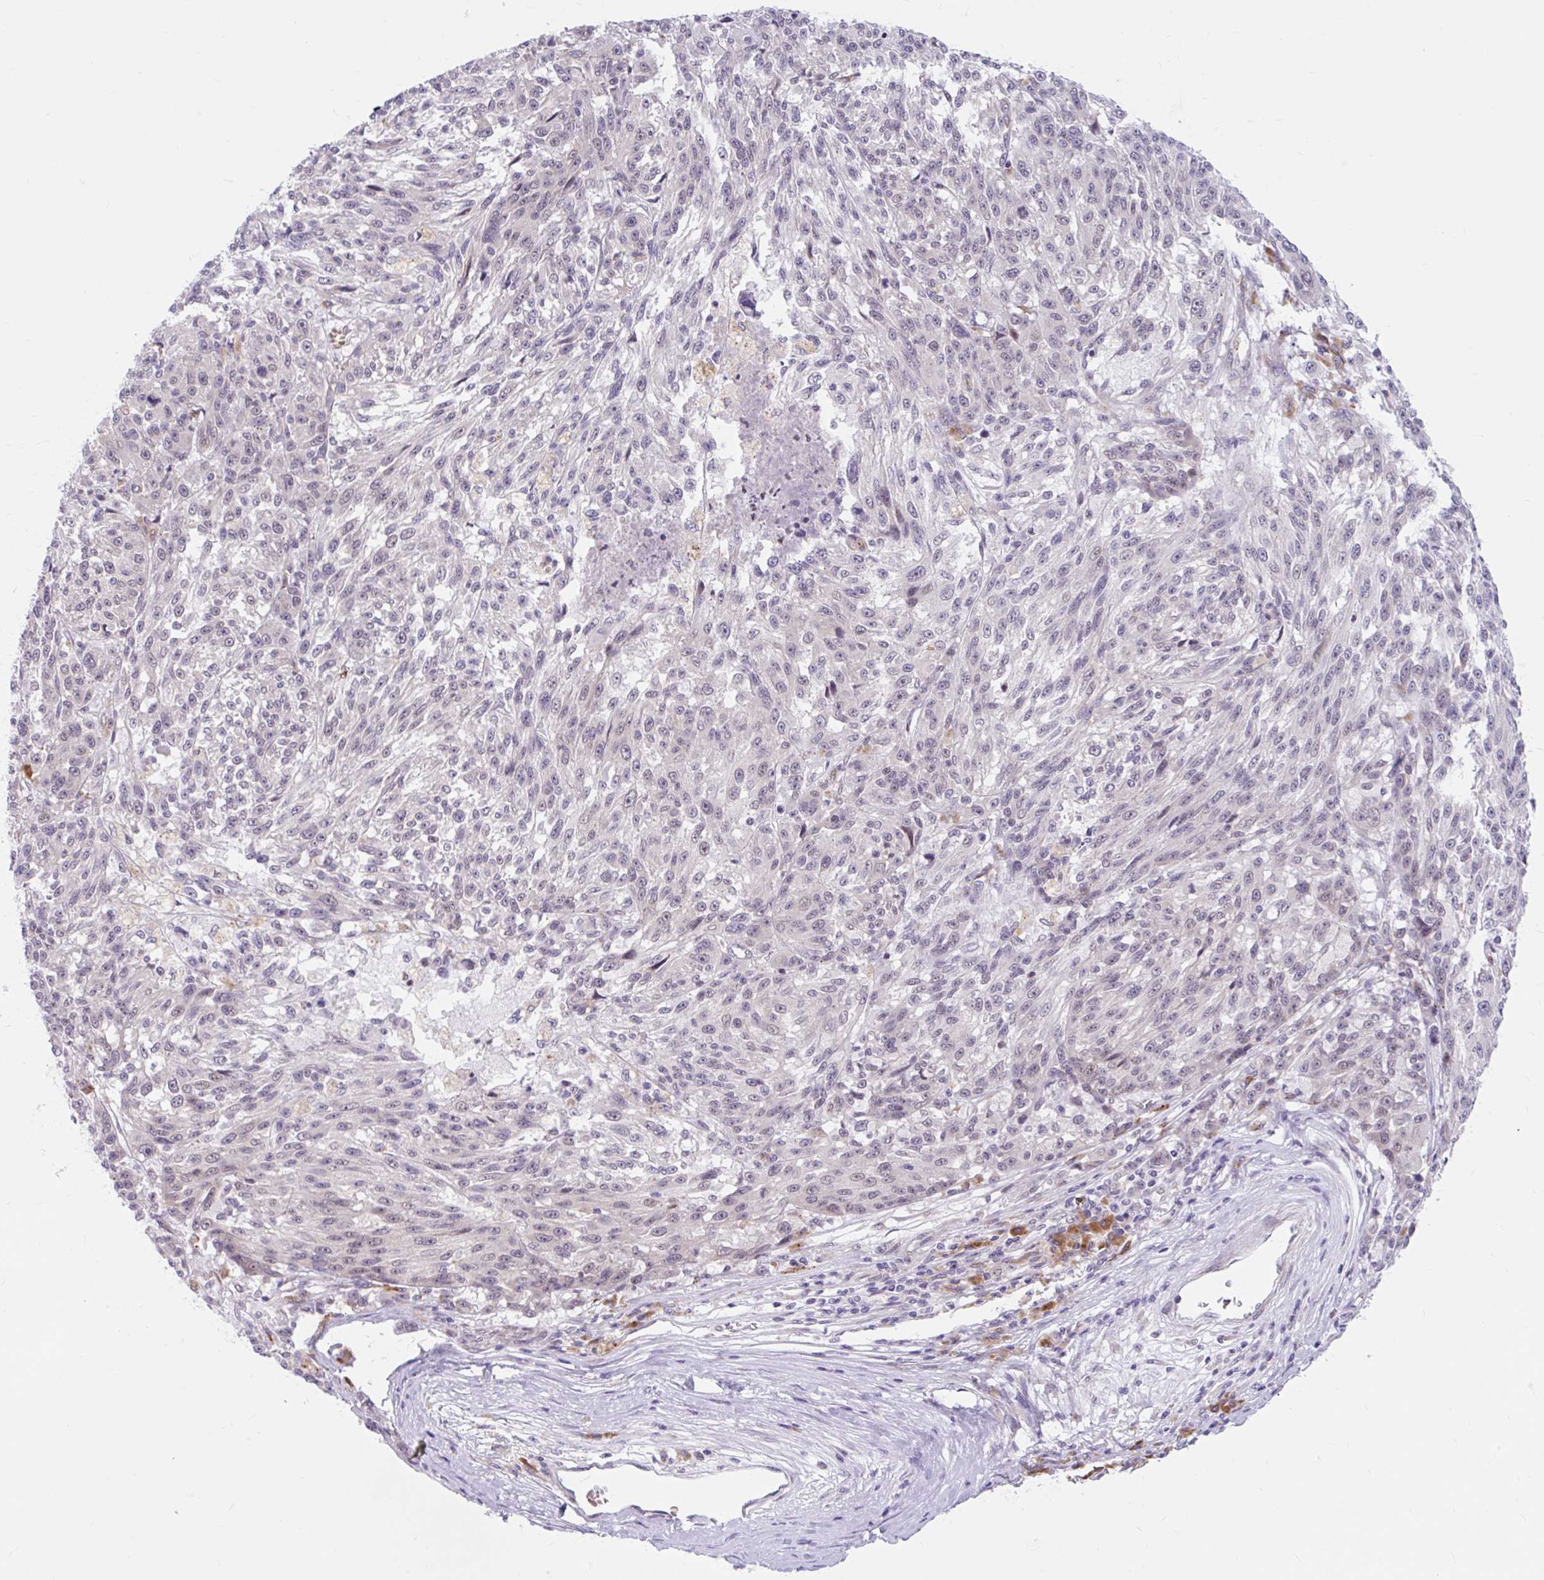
{"staining": {"intensity": "negative", "quantity": "none", "location": "none"}, "tissue": "melanoma", "cell_type": "Tumor cells", "image_type": "cancer", "snomed": [{"axis": "morphology", "description": "Malignant melanoma, NOS"}, {"axis": "topography", "description": "Skin"}], "caption": "Histopathology image shows no protein positivity in tumor cells of melanoma tissue.", "gene": "SRSF10", "patient": {"sex": "male", "age": 53}}